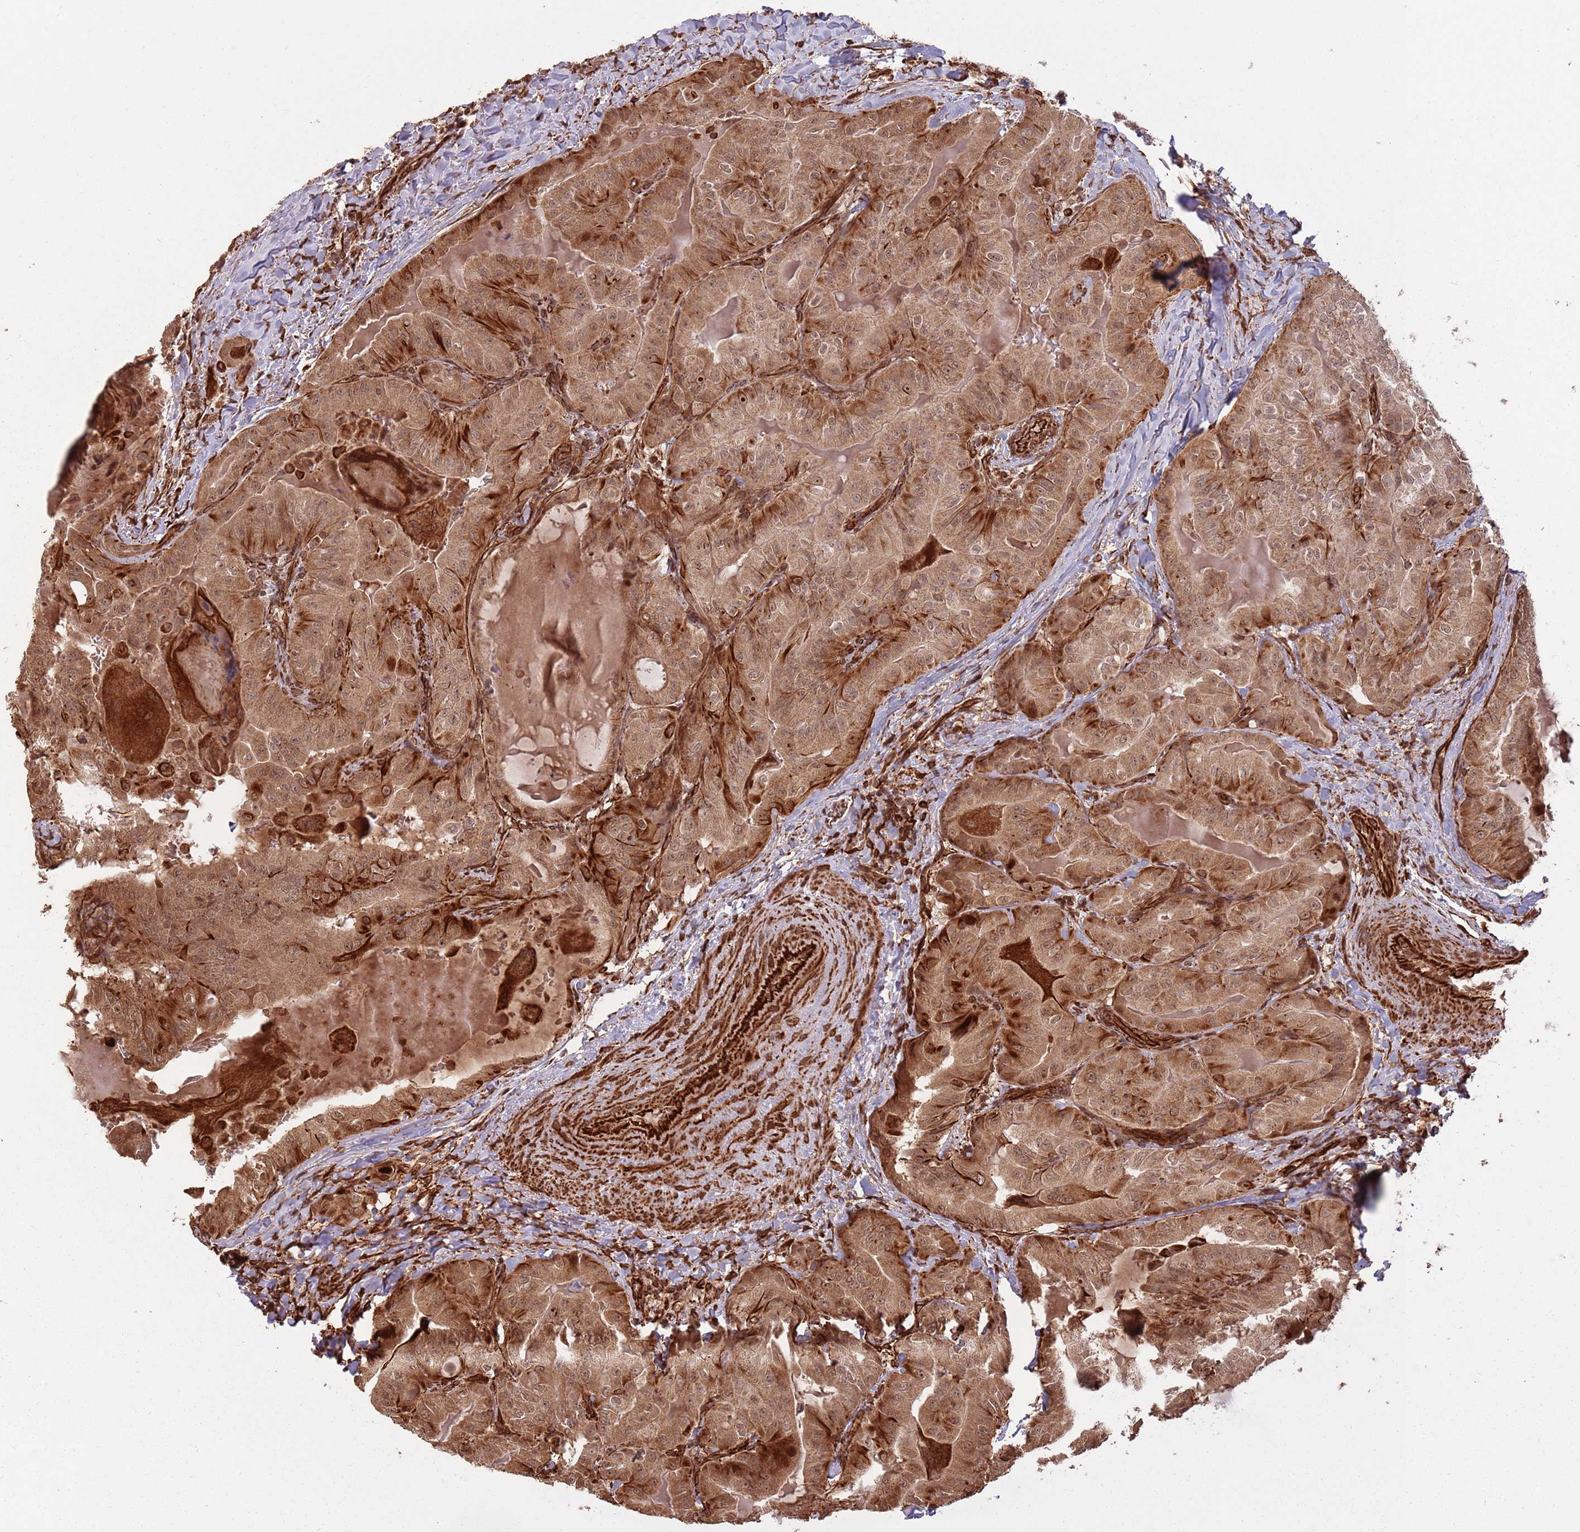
{"staining": {"intensity": "moderate", "quantity": ">75%", "location": "cytoplasmic/membranous,nuclear"}, "tissue": "thyroid cancer", "cell_type": "Tumor cells", "image_type": "cancer", "snomed": [{"axis": "morphology", "description": "Papillary adenocarcinoma, NOS"}, {"axis": "topography", "description": "Thyroid gland"}], "caption": "Immunohistochemistry (IHC) staining of thyroid papillary adenocarcinoma, which demonstrates medium levels of moderate cytoplasmic/membranous and nuclear staining in approximately >75% of tumor cells indicating moderate cytoplasmic/membranous and nuclear protein expression. The staining was performed using DAB (3,3'-diaminobenzidine) (brown) for protein detection and nuclei were counterstained in hematoxylin (blue).", "gene": "ADAMTS3", "patient": {"sex": "female", "age": 68}}